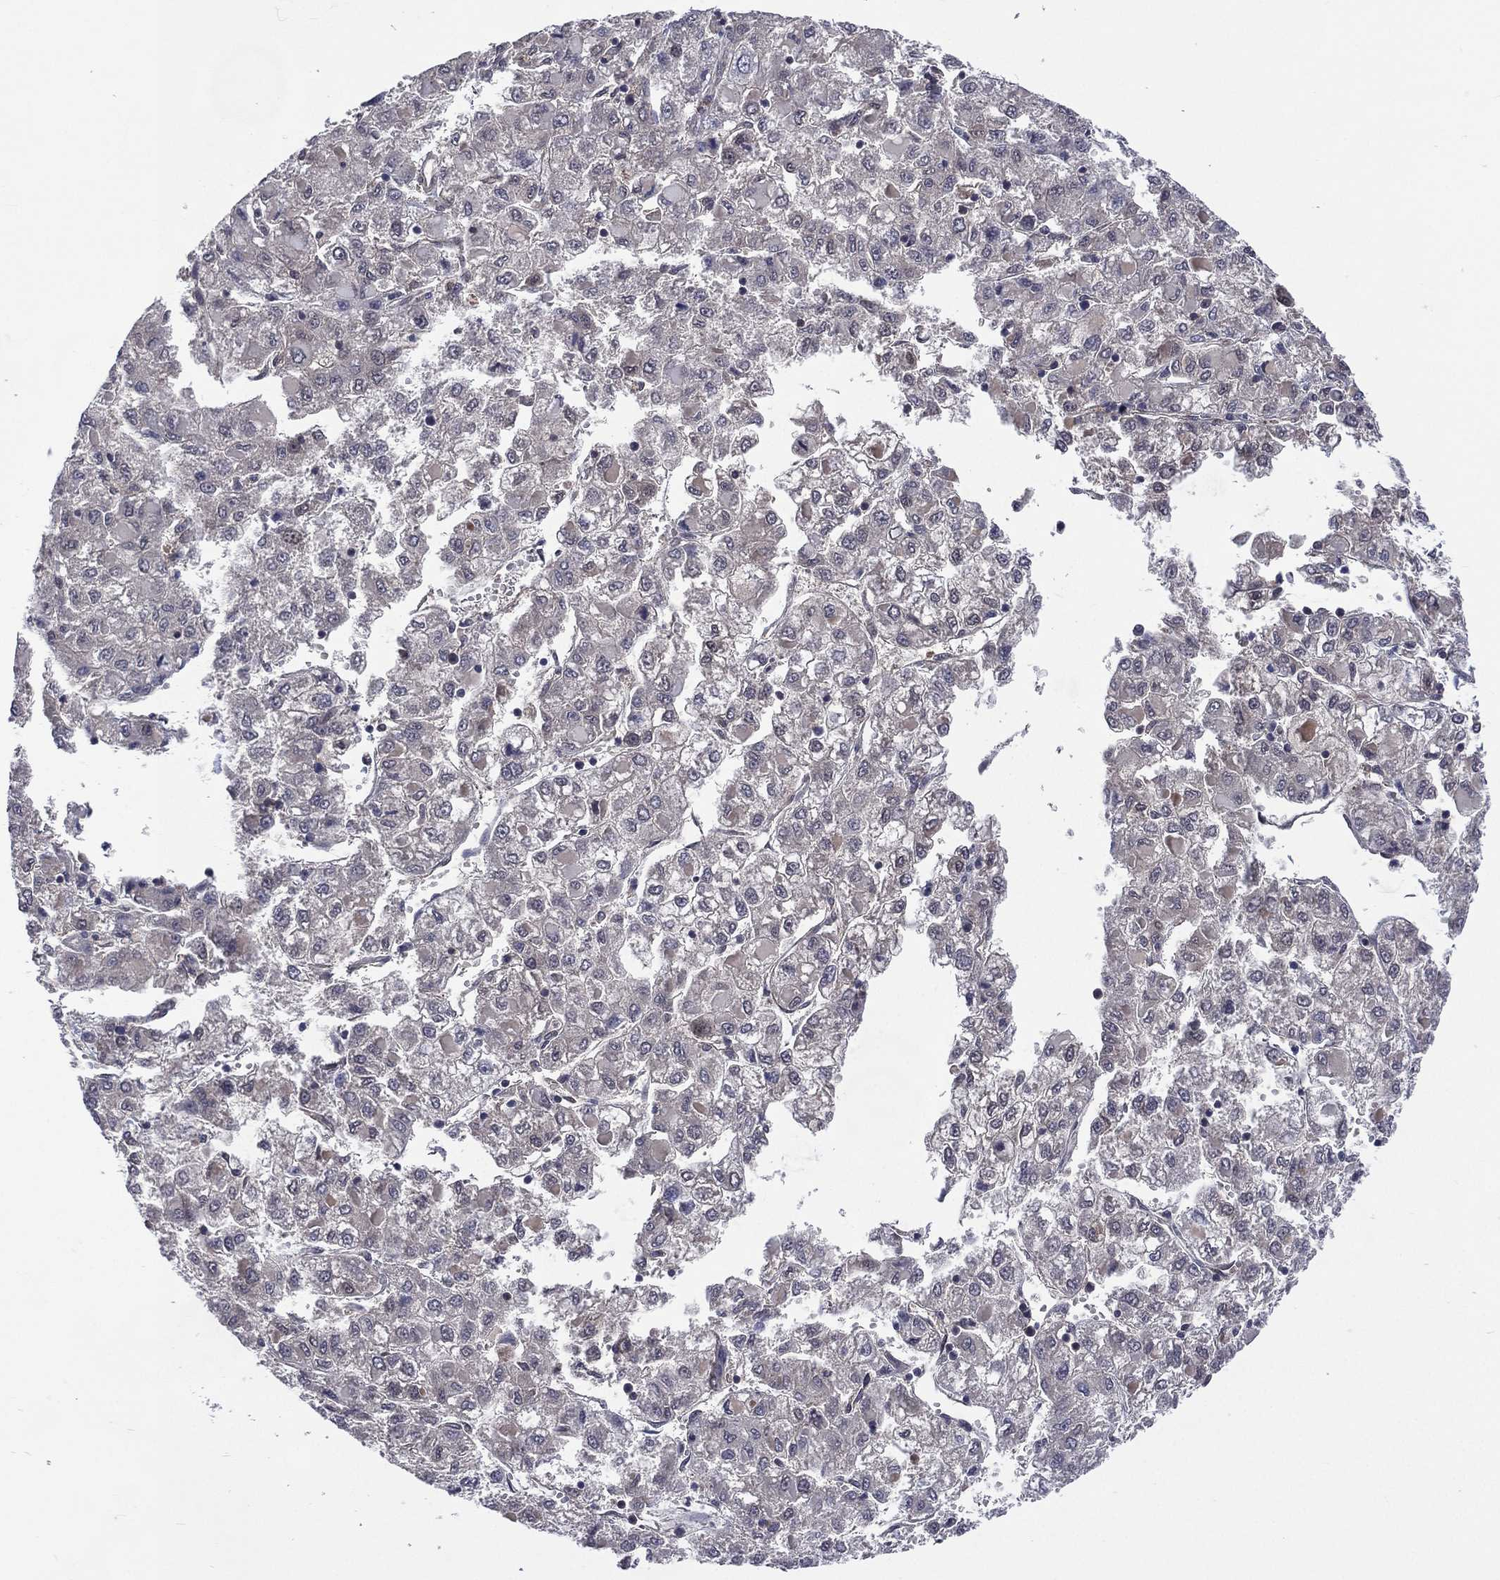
{"staining": {"intensity": "negative", "quantity": "none", "location": "none"}, "tissue": "liver cancer", "cell_type": "Tumor cells", "image_type": "cancer", "snomed": [{"axis": "morphology", "description": "Carcinoma, Hepatocellular, NOS"}, {"axis": "topography", "description": "Liver"}], "caption": "DAB immunohistochemical staining of liver hepatocellular carcinoma demonstrates no significant expression in tumor cells.", "gene": "MTAP", "patient": {"sex": "male", "age": 40}}